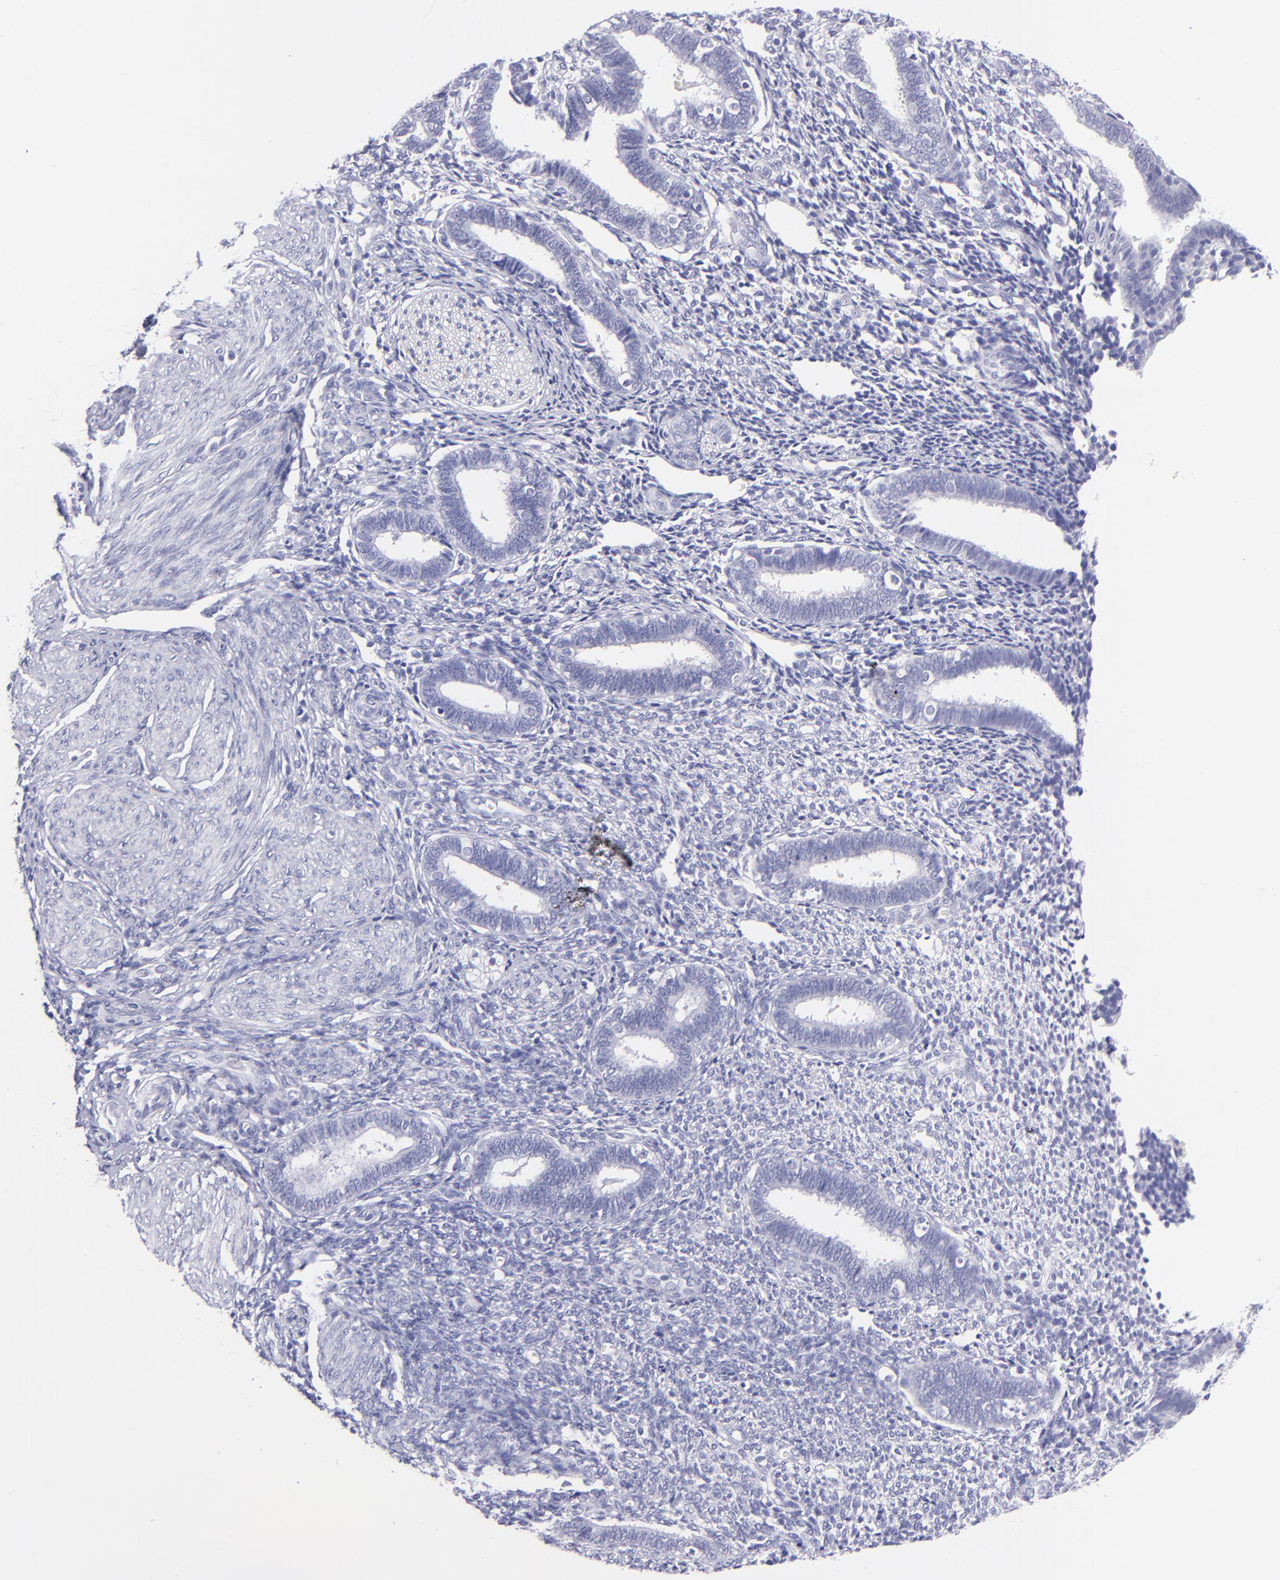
{"staining": {"intensity": "negative", "quantity": "none", "location": "none"}, "tissue": "endometrium", "cell_type": "Cells in endometrial stroma", "image_type": "normal", "snomed": [{"axis": "morphology", "description": "Normal tissue, NOS"}, {"axis": "topography", "description": "Endometrium"}], "caption": "The IHC micrograph has no significant staining in cells in endometrial stroma of endometrium. (DAB (3,3'-diaminobenzidine) IHC with hematoxylin counter stain).", "gene": "CNP", "patient": {"sex": "female", "age": 27}}